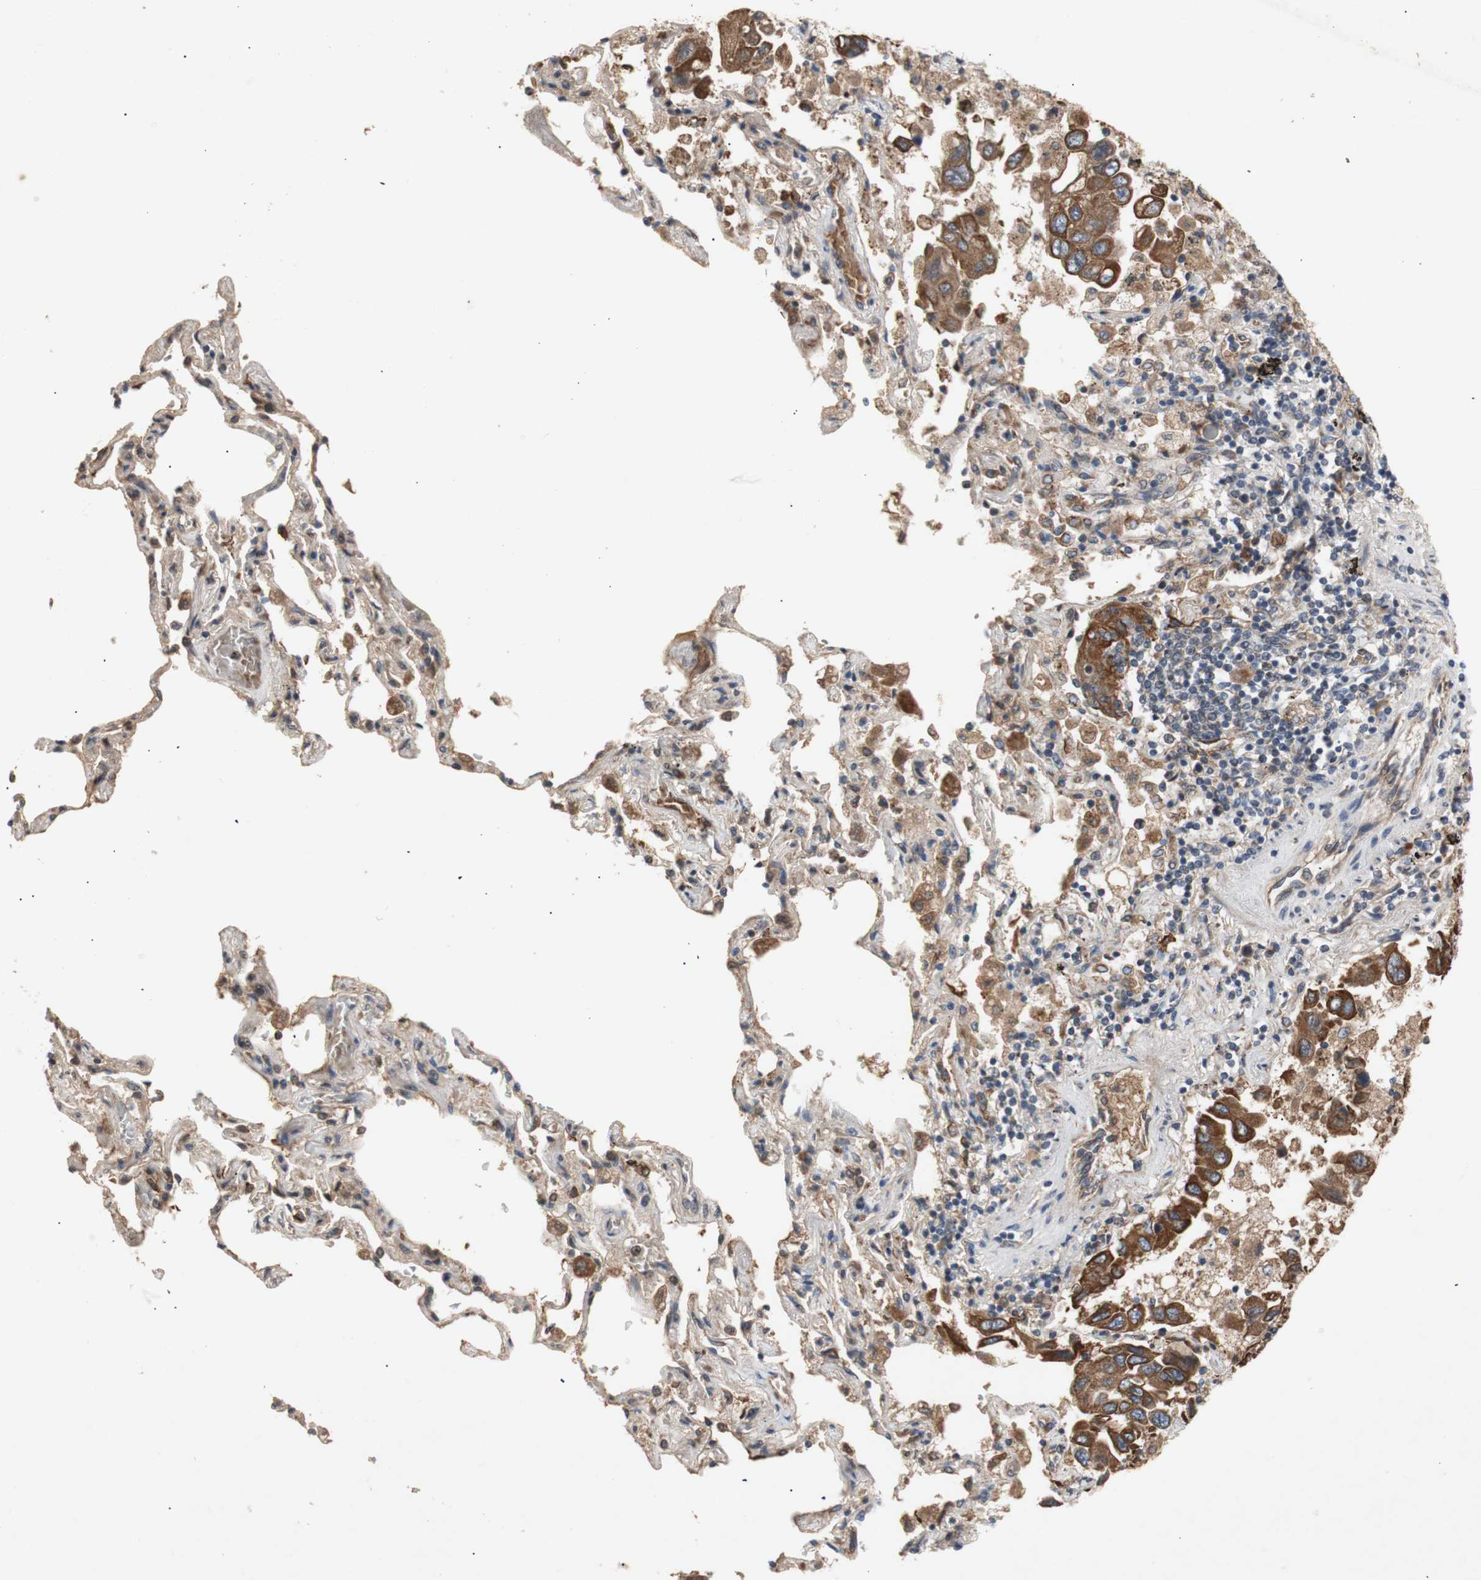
{"staining": {"intensity": "strong", "quantity": ">75%", "location": "cytoplasmic/membranous"}, "tissue": "lung cancer", "cell_type": "Tumor cells", "image_type": "cancer", "snomed": [{"axis": "morphology", "description": "Adenocarcinoma, NOS"}, {"axis": "topography", "description": "Lung"}], "caption": "Immunohistochemistry (IHC) staining of lung adenocarcinoma, which exhibits high levels of strong cytoplasmic/membranous expression in about >75% of tumor cells indicating strong cytoplasmic/membranous protein positivity. The staining was performed using DAB (3,3'-diaminobenzidine) (brown) for protein detection and nuclei were counterstained in hematoxylin (blue).", "gene": "PKN1", "patient": {"sex": "male", "age": 64}}